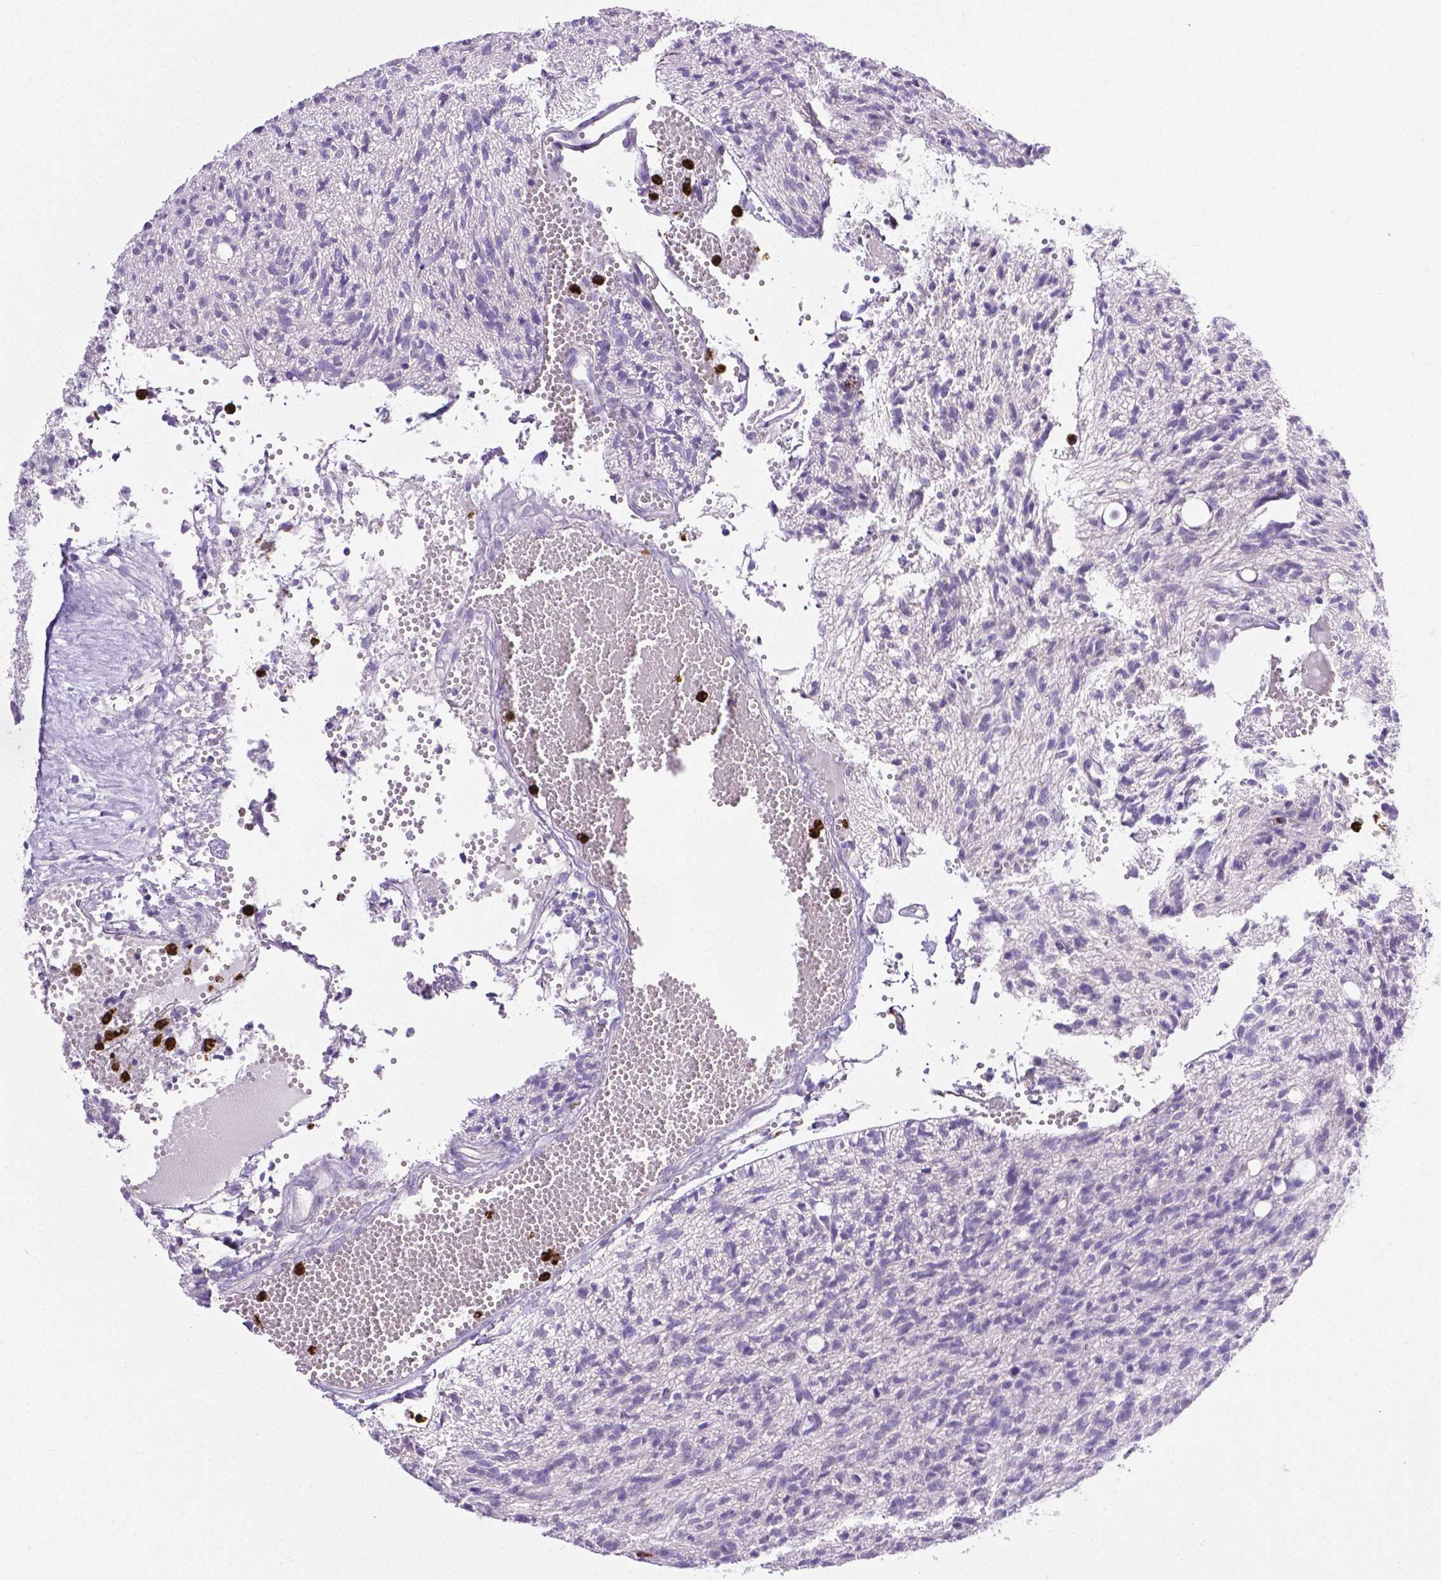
{"staining": {"intensity": "negative", "quantity": "none", "location": "none"}, "tissue": "glioma", "cell_type": "Tumor cells", "image_type": "cancer", "snomed": [{"axis": "morphology", "description": "Glioma, malignant, Low grade"}, {"axis": "topography", "description": "Brain"}], "caption": "A high-resolution image shows immunohistochemistry staining of low-grade glioma (malignant), which shows no significant expression in tumor cells. The staining was performed using DAB (3,3'-diaminobenzidine) to visualize the protein expression in brown, while the nuclei were stained in blue with hematoxylin (Magnification: 20x).", "gene": "MMP9", "patient": {"sex": "male", "age": 64}}